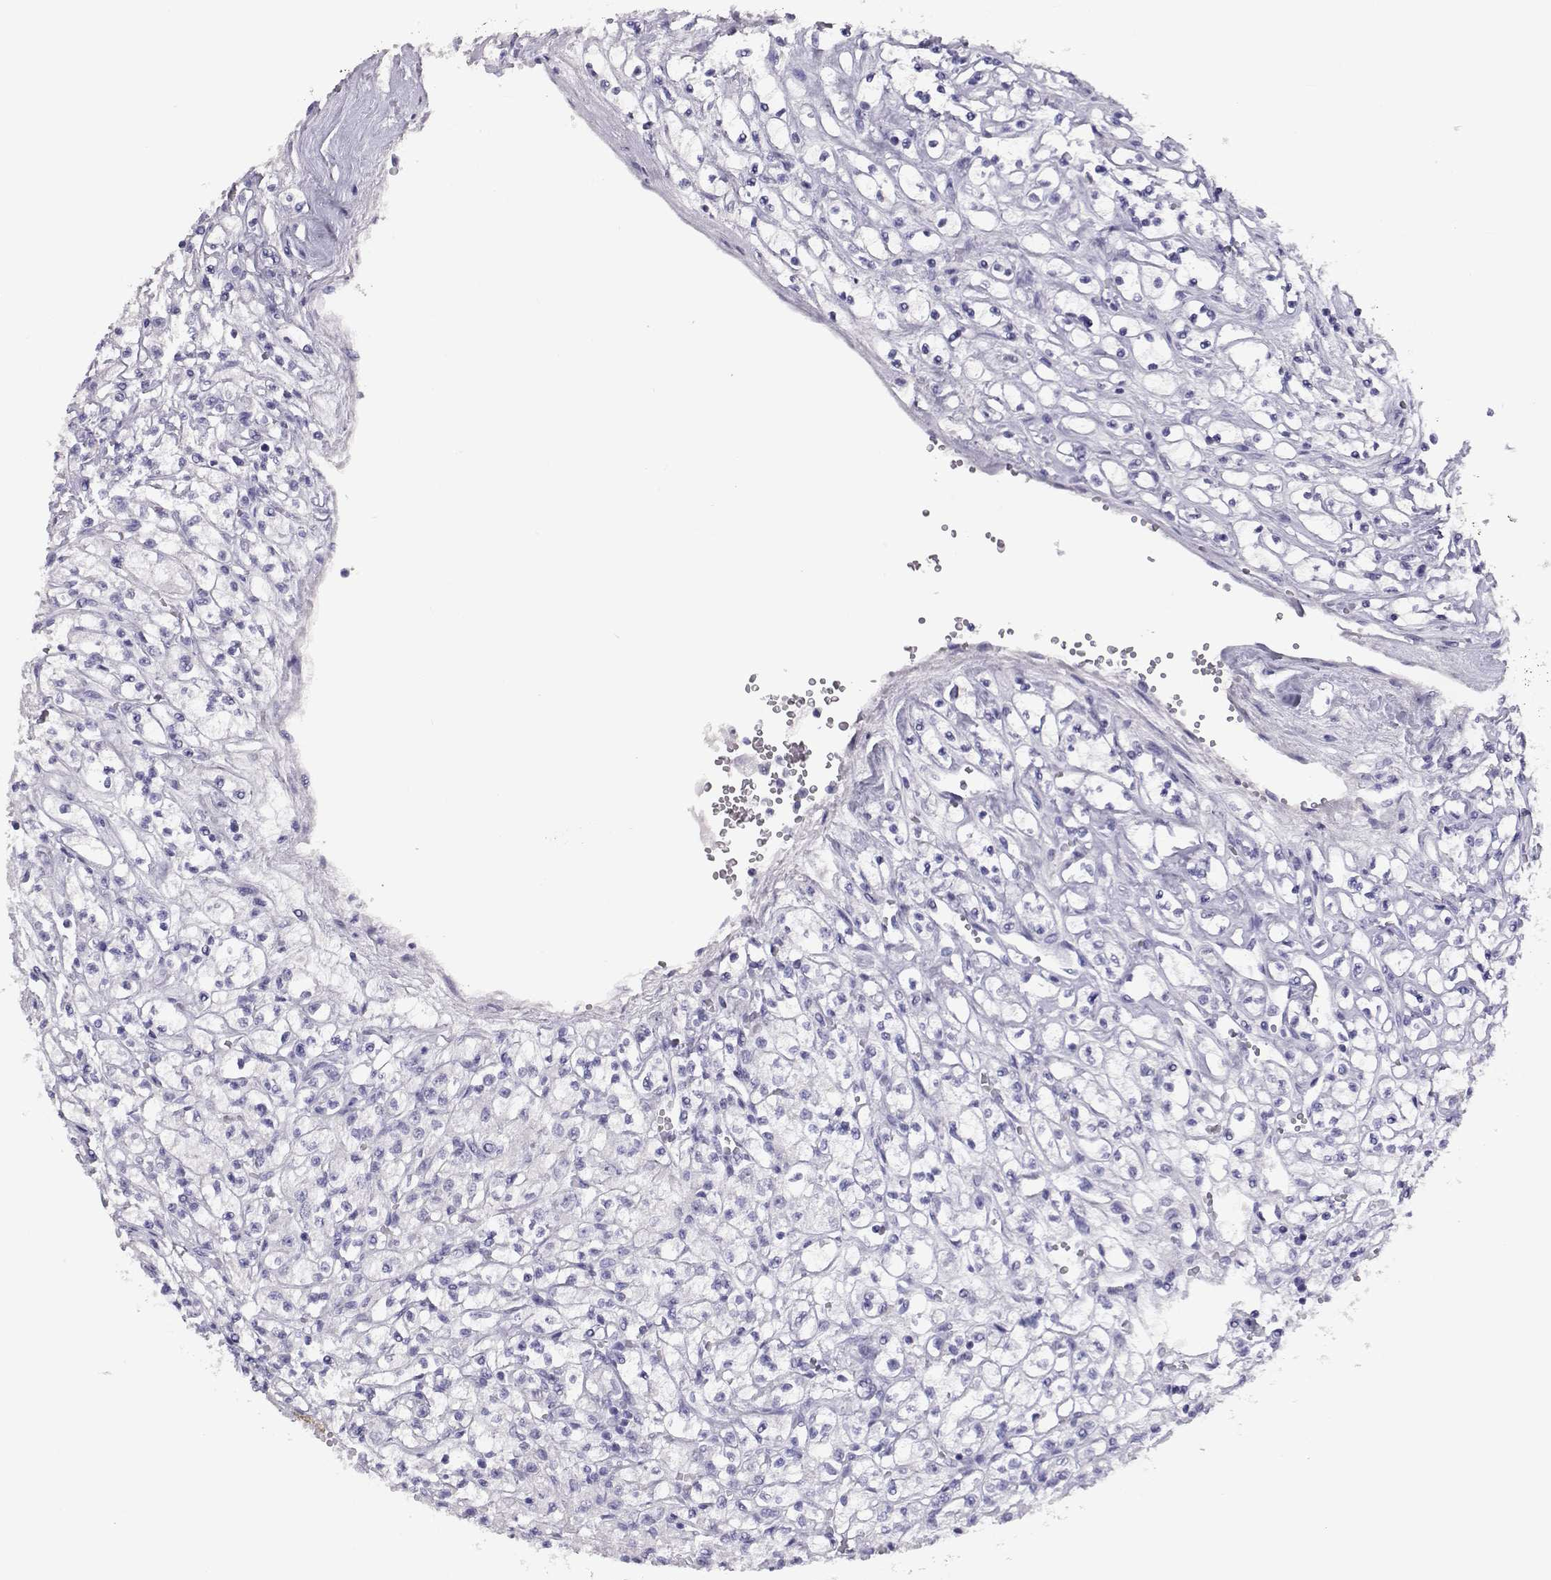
{"staining": {"intensity": "negative", "quantity": "none", "location": "none"}, "tissue": "renal cancer", "cell_type": "Tumor cells", "image_type": "cancer", "snomed": [{"axis": "morphology", "description": "Adenocarcinoma, NOS"}, {"axis": "topography", "description": "Kidney"}], "caption": "DAB immunohistochemical staining of human adenocarcinoma (renal) shows no significant expression in tumor cells.", "gene": "PMCH", "patient": {"sex": "female", "age": 70}}